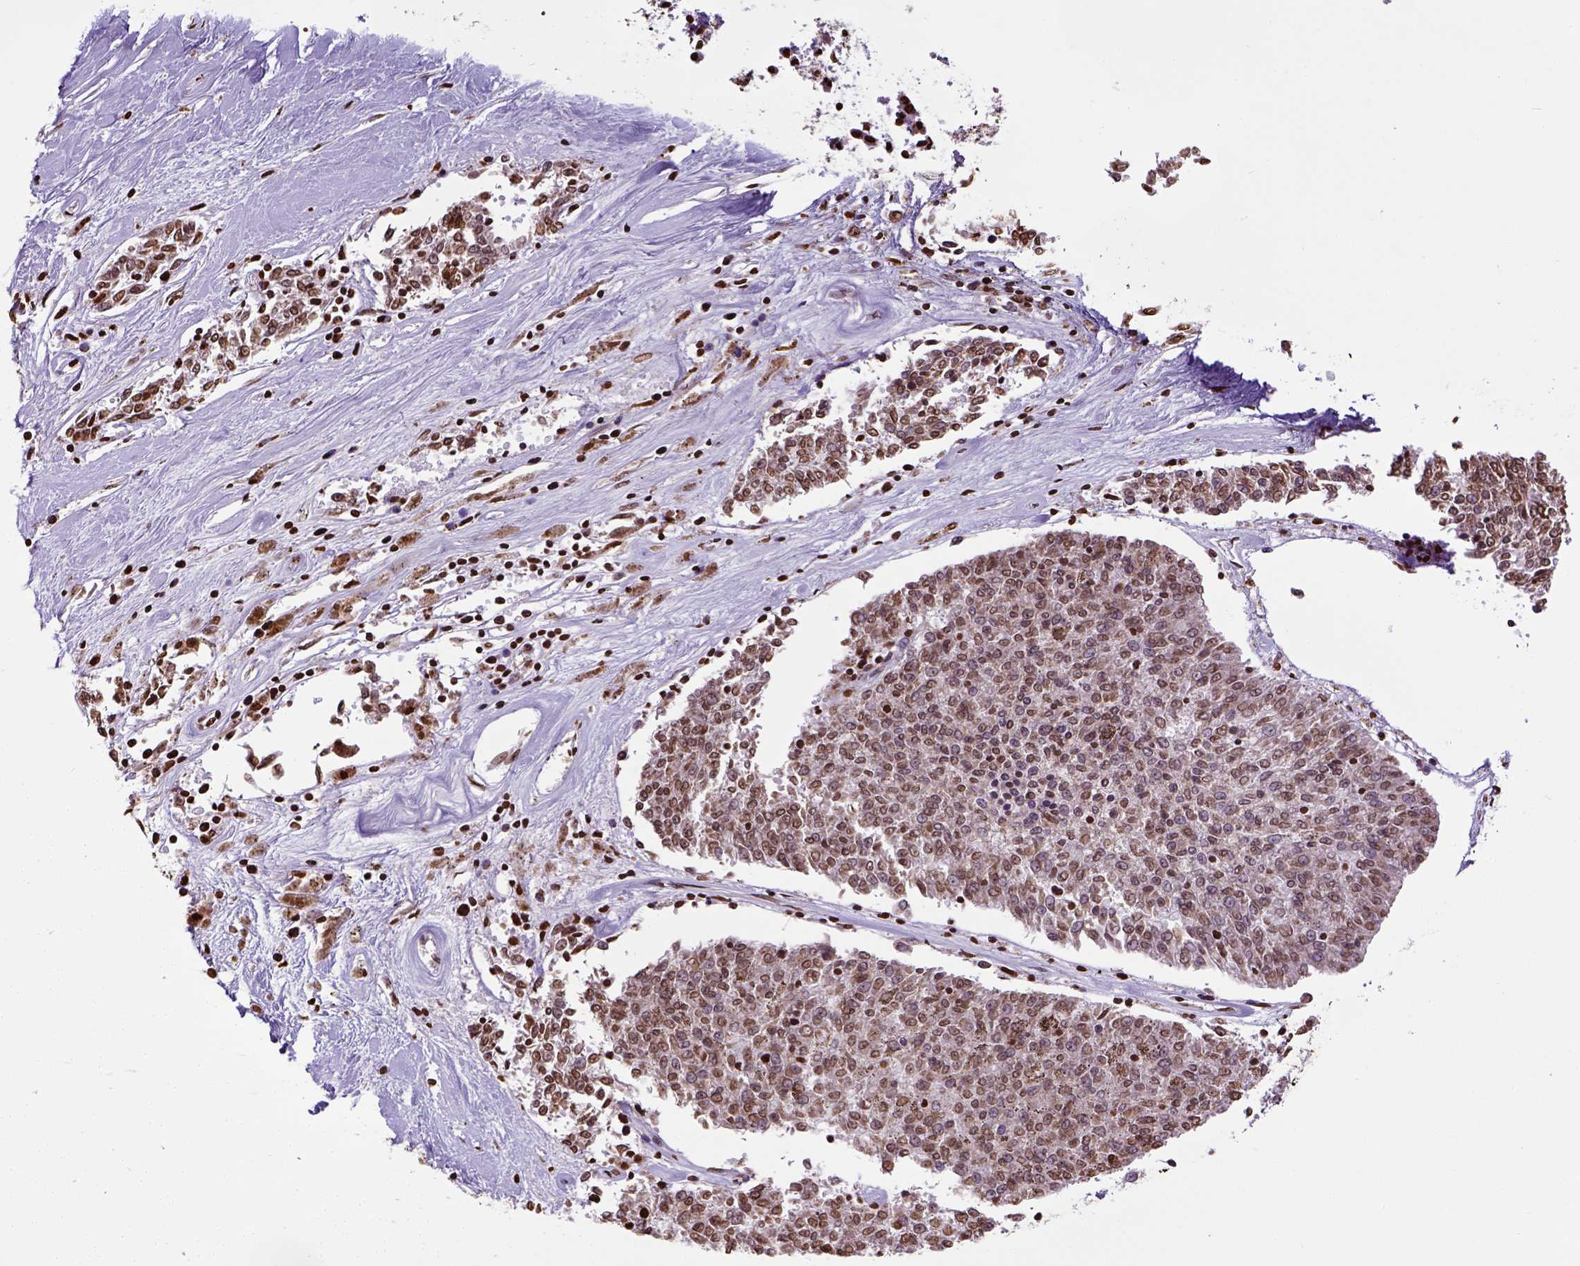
{"staining": {"intensity": "moderate", "quantity": ">75%", "location": "nuclear"}, "tissue": "melanoma", "cell_type": "Tumor cells", "image_type": "cancer", "snomed": [{"axis": "morphology", "description": "Malignant melanoma, NOS"}, {"axis": "topography", "description": "Skin"}], "caption": "Immunohistochemical staining of malignant melanoma exhibits medium levels of moderate nuclear expression in approximately >75% of tumor cells. Using DAB (brown) and hematoxylin (blue) stains, captured at high magnification using brightfield microscopy.", "gene": "ZNF75D", "patient": {"sex": "female", "age": 72}}